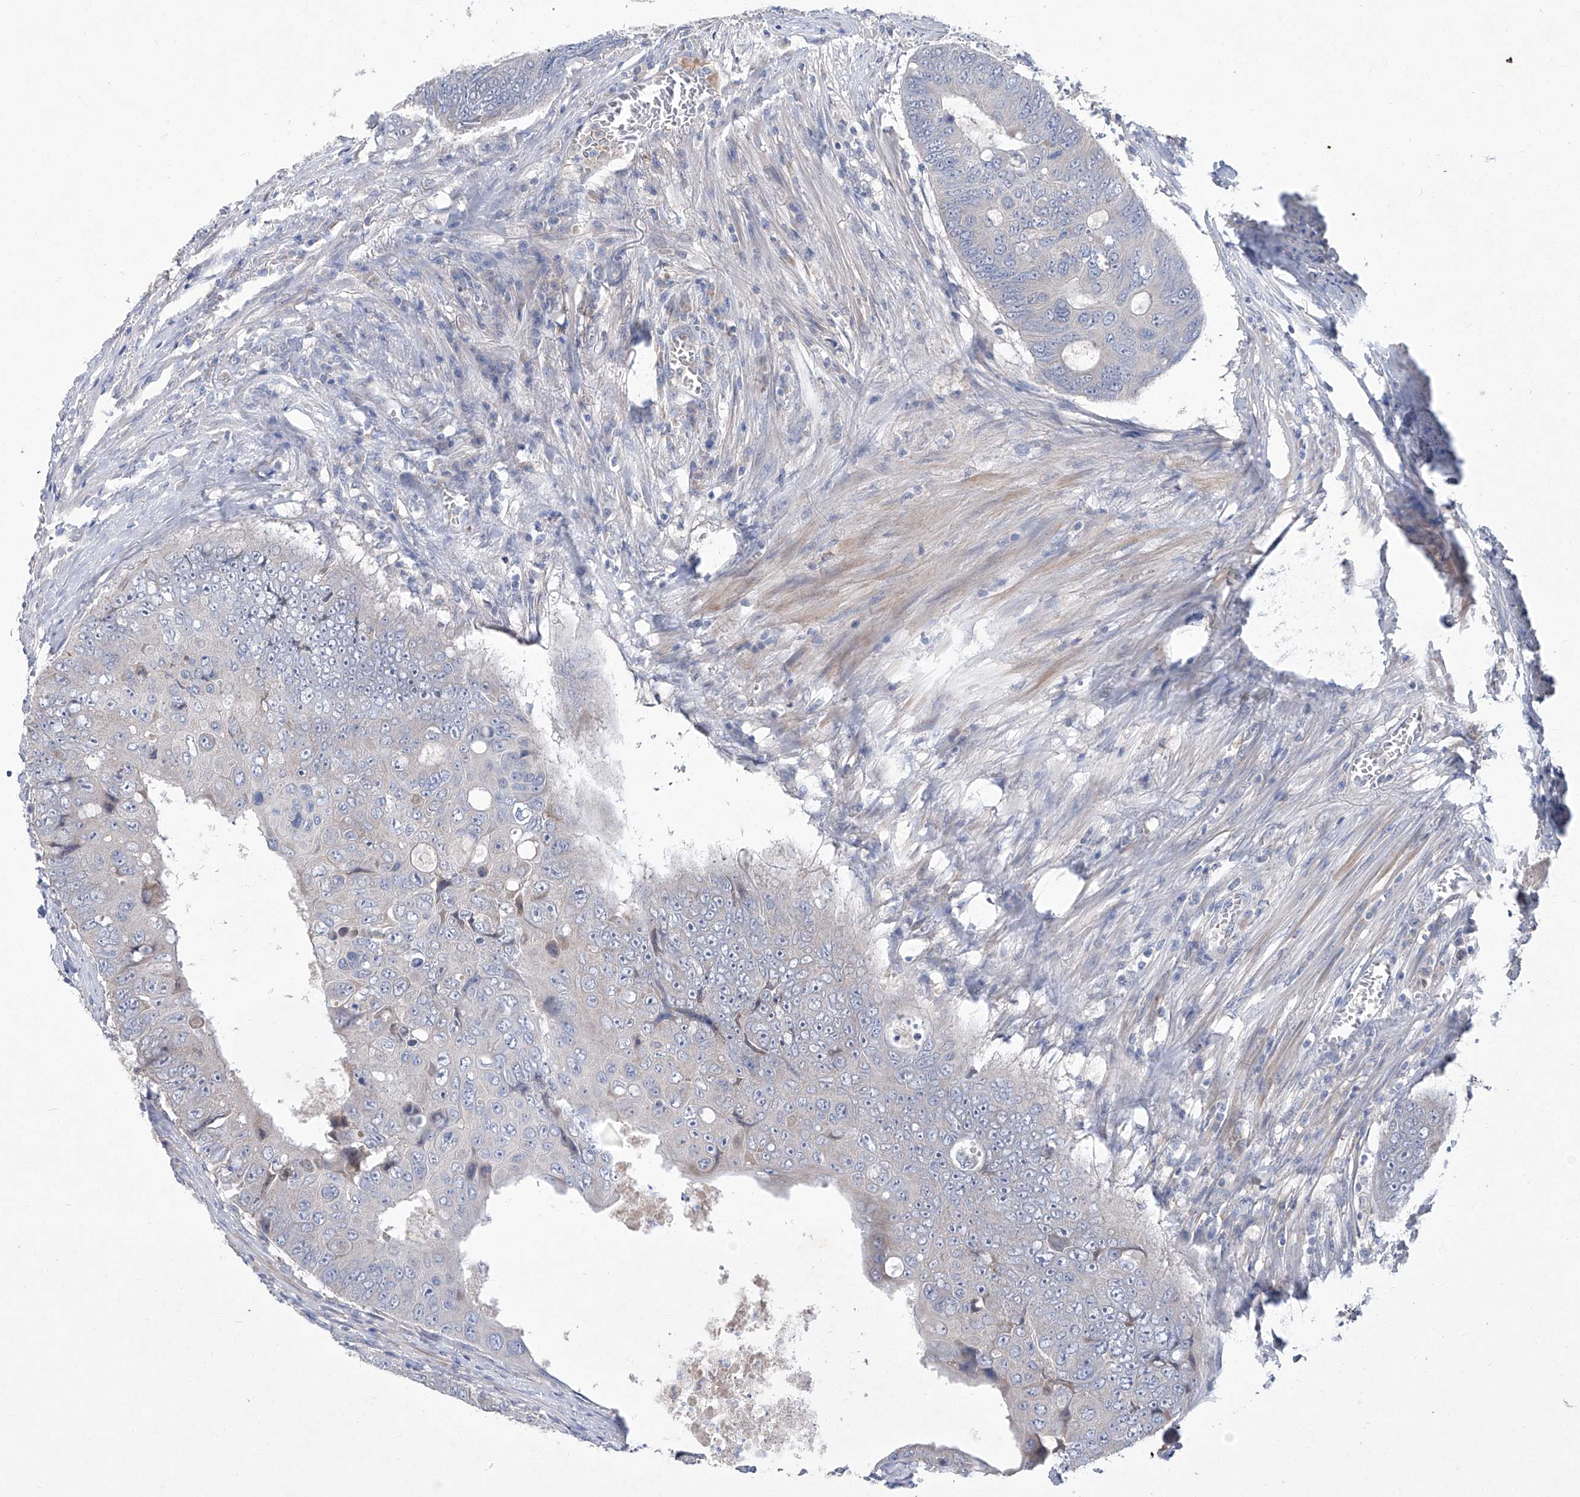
{"staining": {"intensity": "negative", "quantity": "none", "location": "none"}, "tissue": "colorectal cancer", "cell_type": "Tumor cells", "image_type": "cancer", "snomed": [{"axis": "morphology", "description": "Adenocarcinoma, NOS"}, {"axis": "topography", "description": "Colon"}], "caption": "Adenocarcinoma (colorectal) was stained to show a protein in brown. There is no significant positivity in tumor cells.", "gene": "SBK2", "patient": {"sex": "male", "age": 87}}